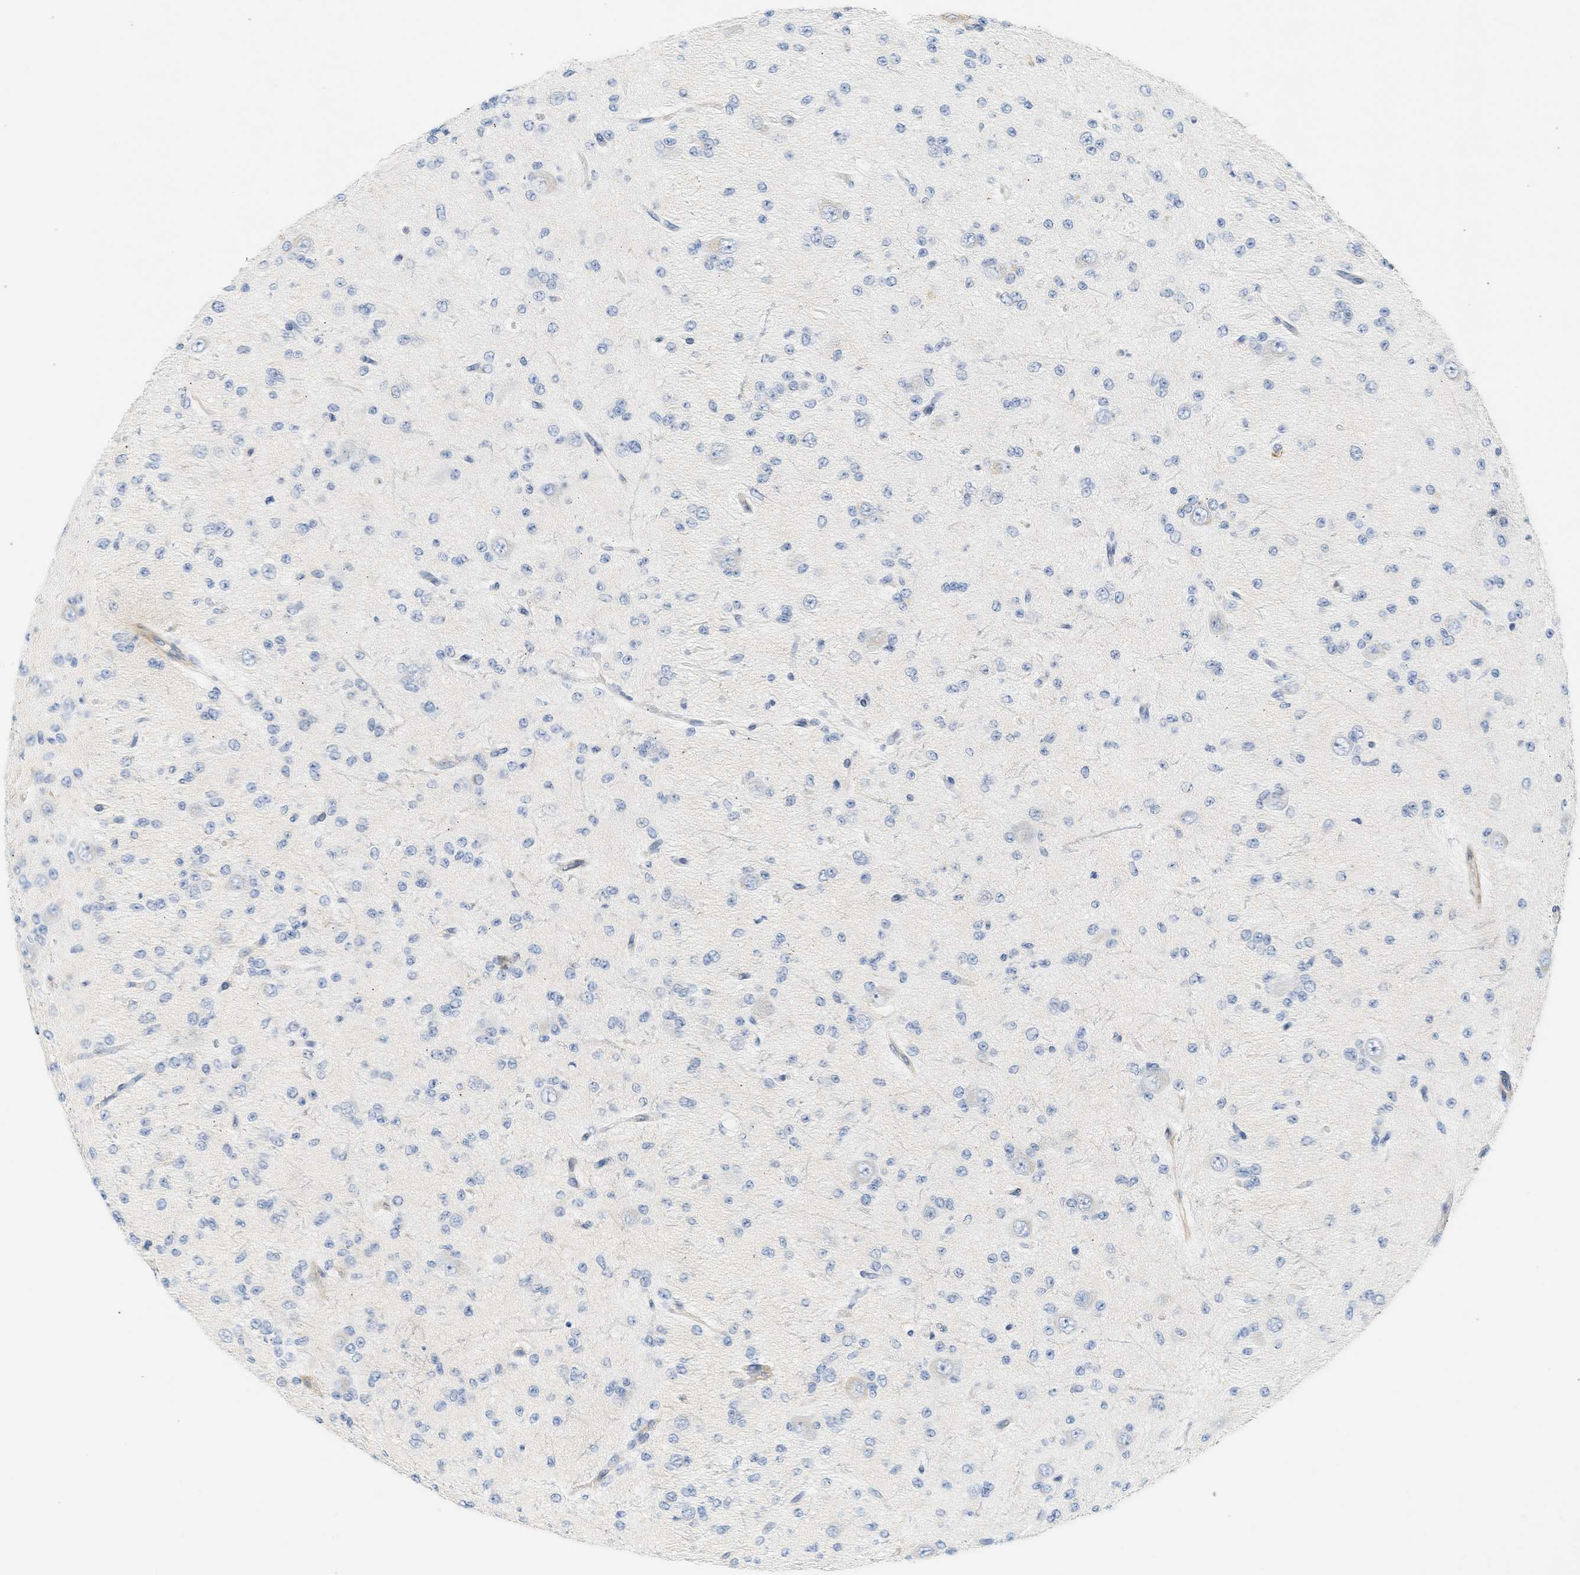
{"staining": {"intensity": "negative", "quantity": "none", "location": "none"}, "tissue": "glioma", "cell_type": "Tumor cells", "image_type": "cancer", "snomed": [{"axis": "morphology", "description": "Glioma, malignant, Low grade"}, {"axis": "topography", "description": "Brain"}], "caption": "Immunohistochemistry of low-grade glioma (malignant) shows no expression in tumor cells.", "gene": "SLC30A7", "patient": {"sex": "male", "age": 38}}